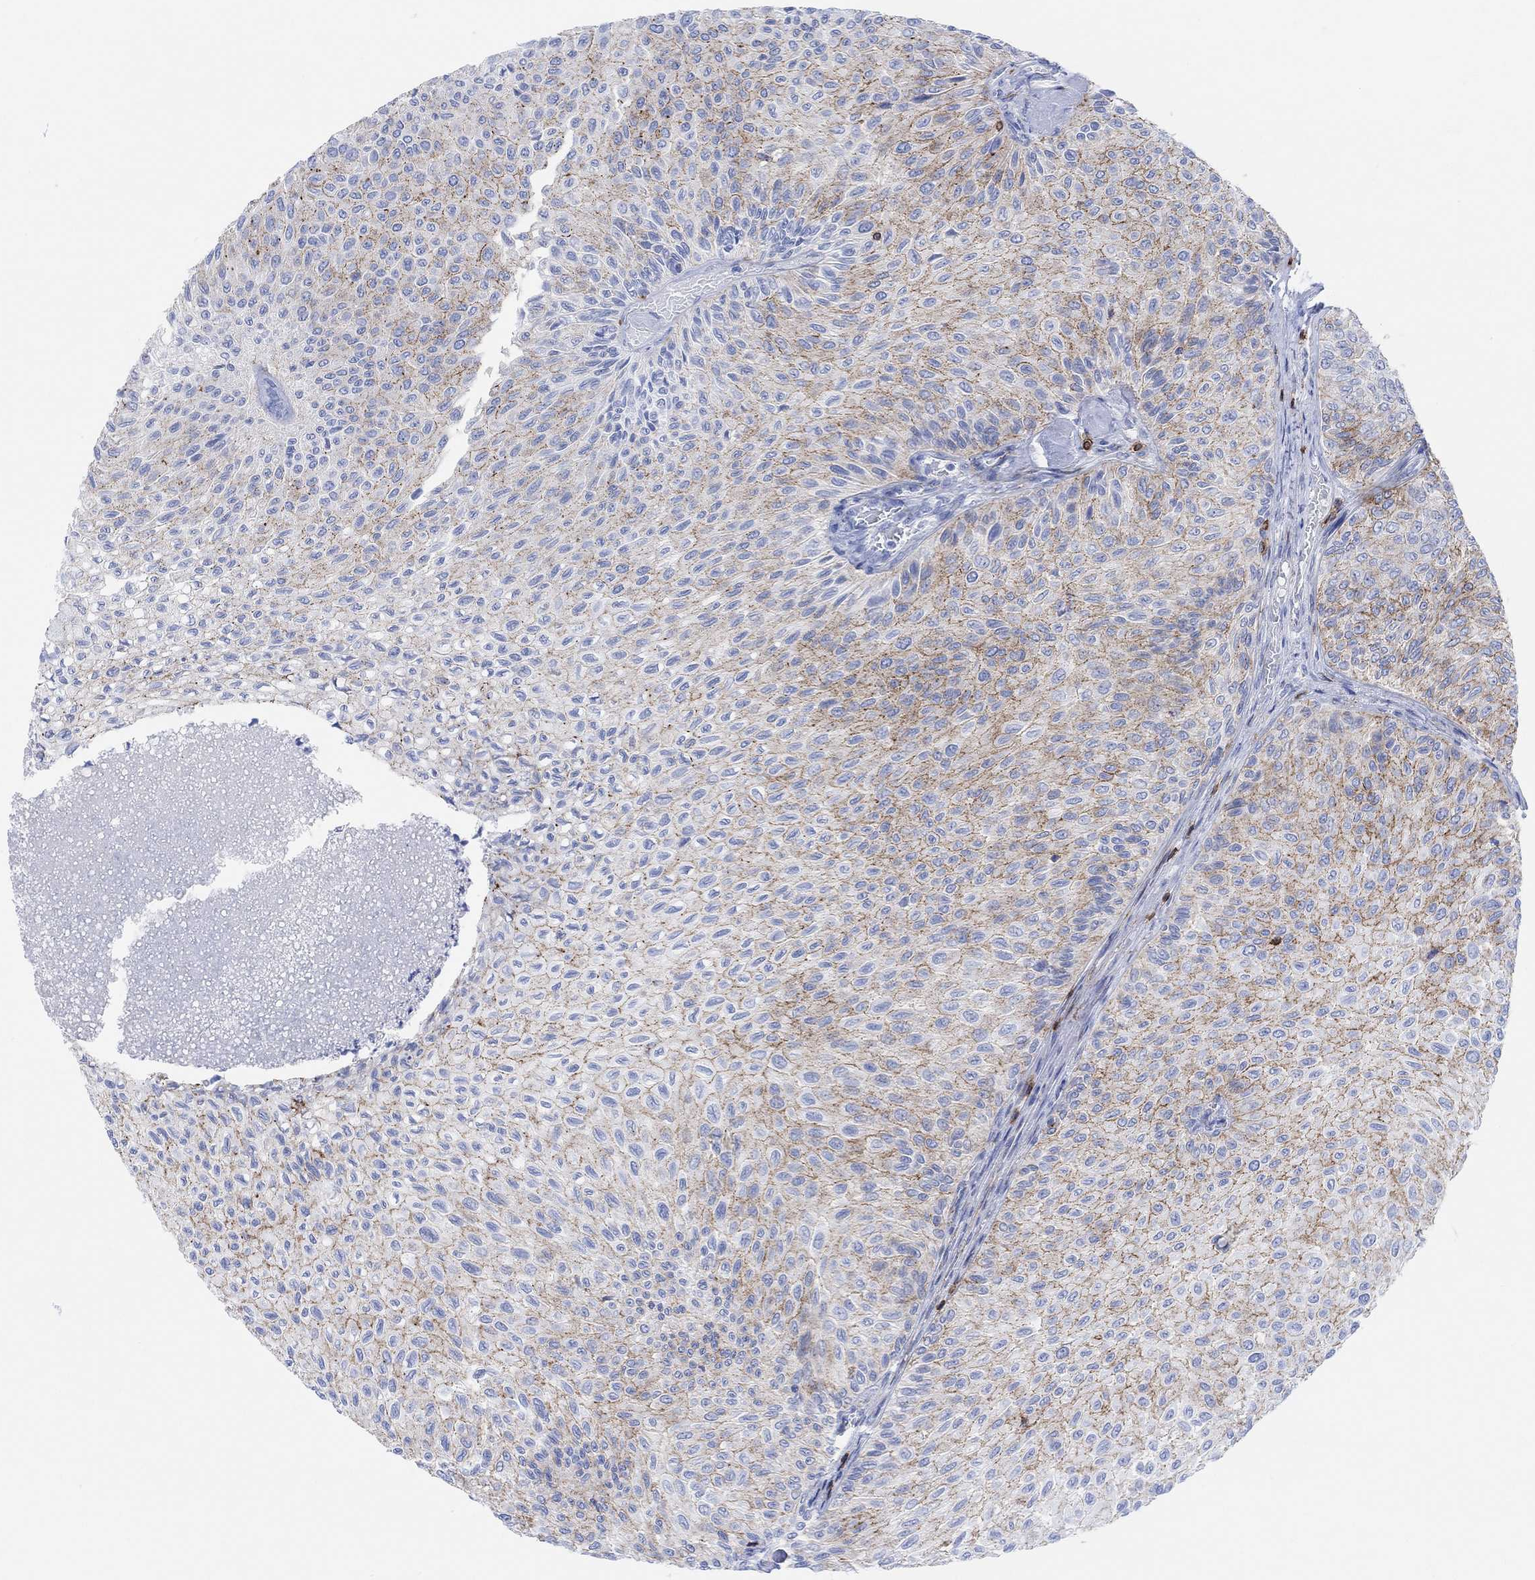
{"staining": {"intensity": "moderate", "quantity": "25%-75%", "location": "cytoplasmic/membranous"}, "tissue": "urothelial cancer", "cell_type": "Tumor cells", "image_type": "cancer", "snomed": [{"axis": "morphology", "description": "Urothelial carcinoma, Low grade"}, {"axis": "topography", "description": "Urinary bladder"}], "caption": "Immunohistochemistry (IHC) photomicrograph of neoplastic tissue: low-grade urothelial carcinoma stained using IHC shows medium levels of moderate protein expression localized specifically in the cytoplasmic/membranous of tumor cells, appearing as a cytoplasmic/membranous brown color.", "gene": "GPR65", "patient": {"sex": "male", "age": 78}}